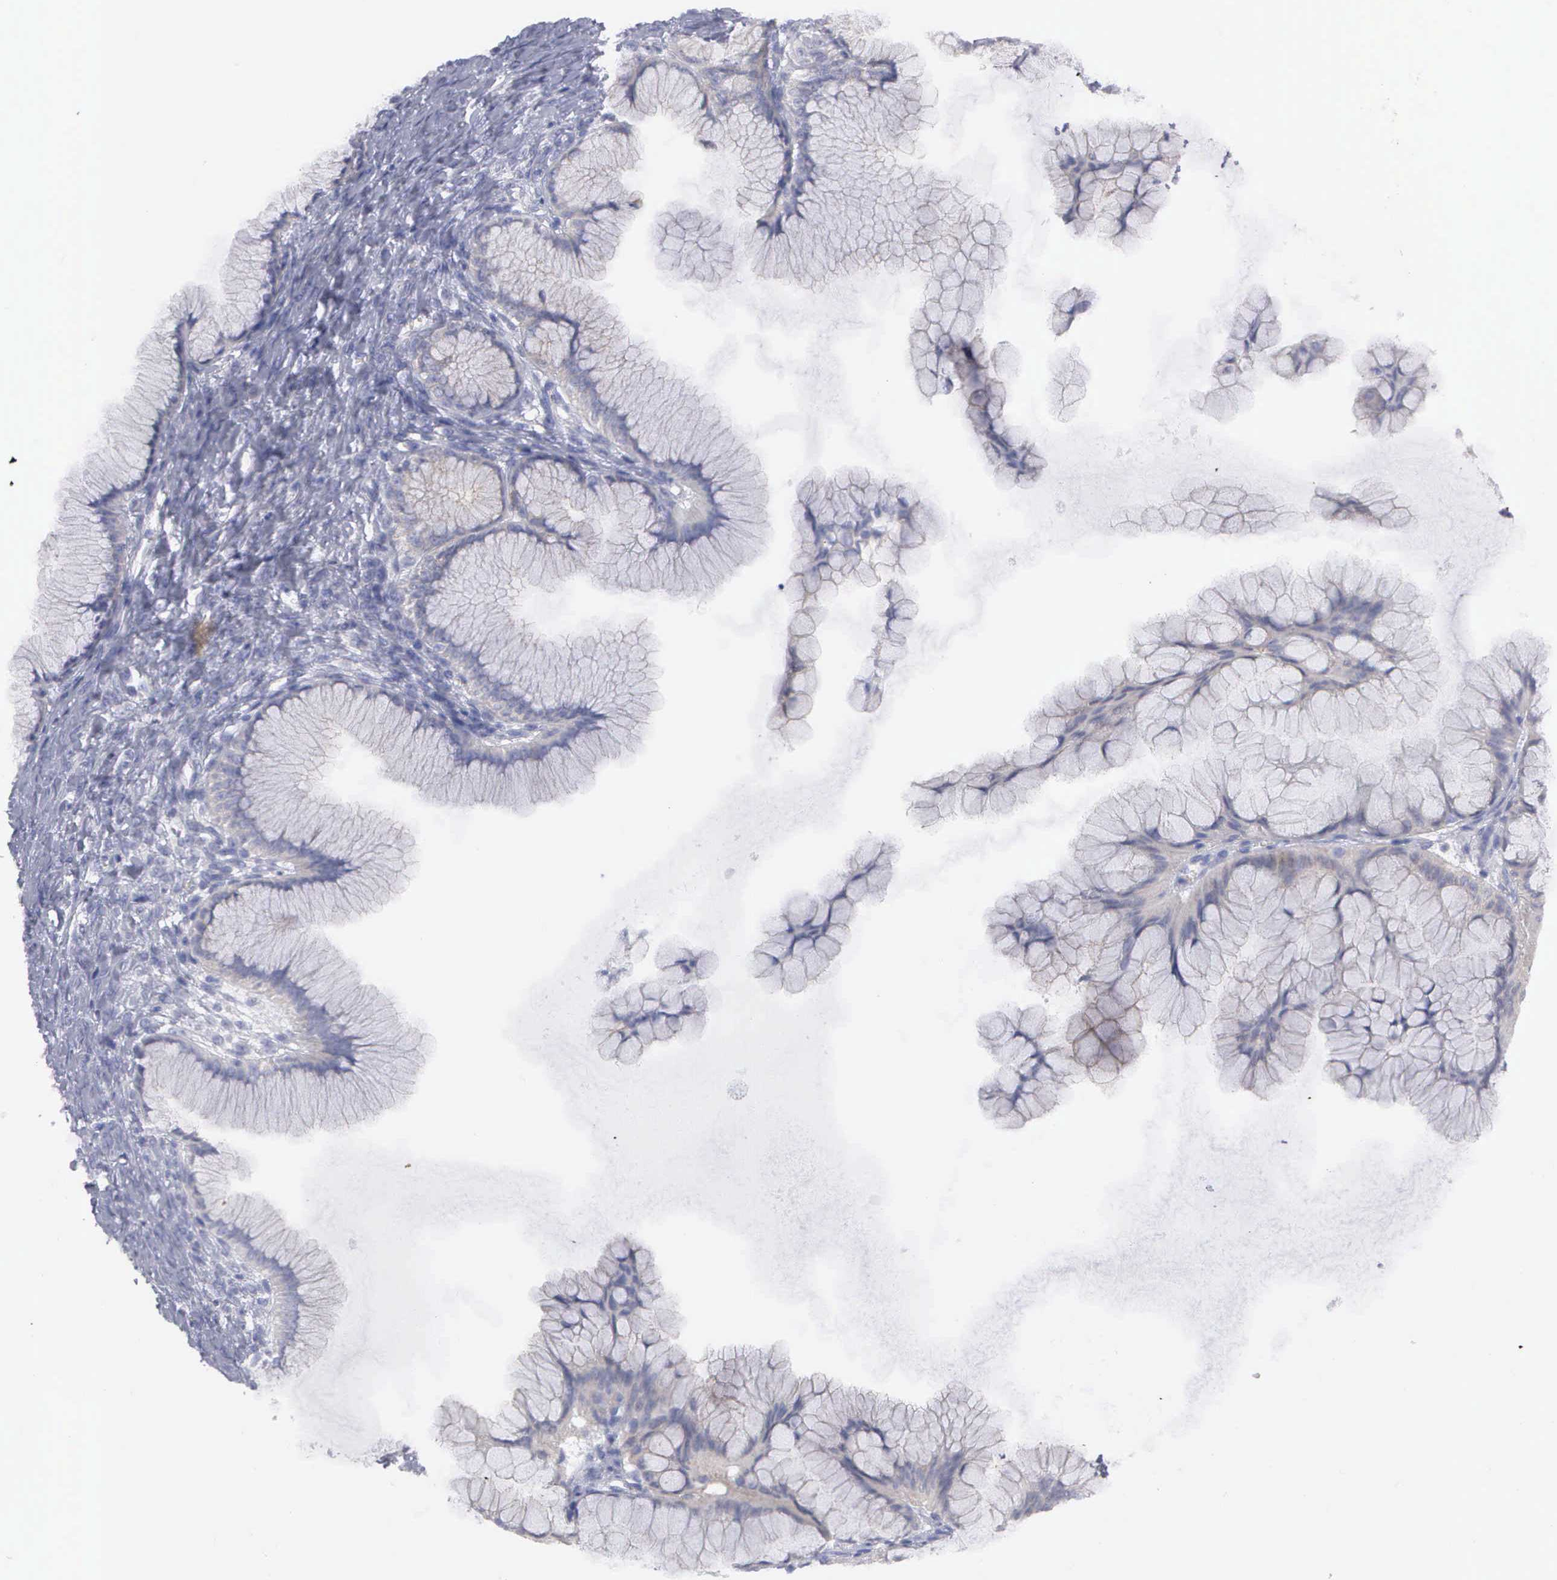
{"staining": {"intensity": "weak", "quantity": "<25%", "location": "cytoplasmic/membranous"}, "tissue": "ovarian cancer", "cell_type": "Tumor cells", "image_type": "cancer", "snomed": [{"axis": "morphology", "description": "Cystadenocarcinoma, mucinous, NOS"}, {"axis": "topography", "description": "Ovary"}], "caption": "This is a histopathology image of immunohistochemistry (IHC) staining of mucinous cystadenocarcinoma (ovarian), which shows no expression in tumor cells. Nuclei are stained in blue.", "gene": "CEP170B", "patient": {"sex": "female", "age": 41}}